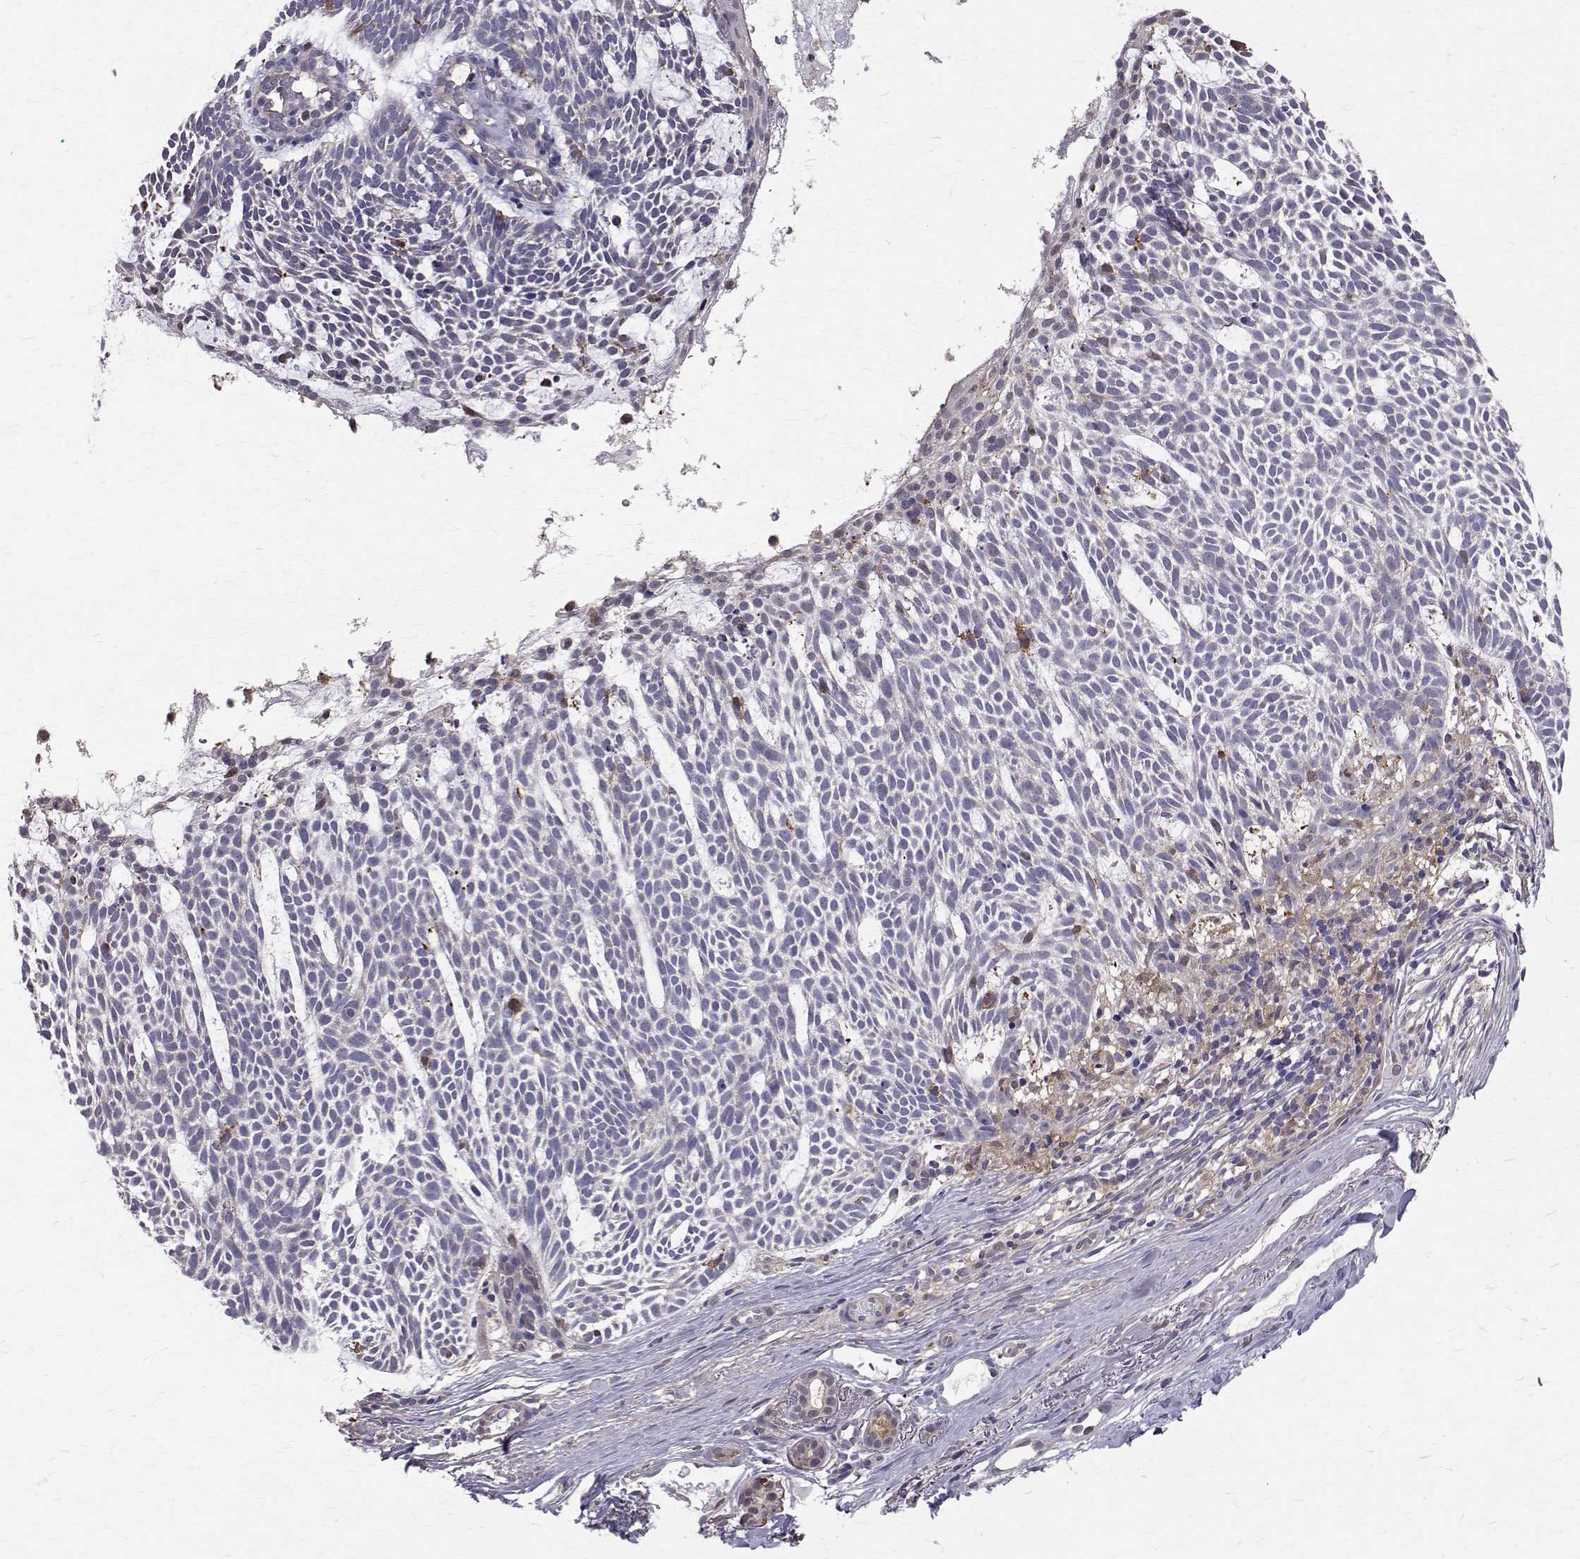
{"staining": {"intensity": "negative", "quantity": "none", "location": "none"}, "tissue": "skin cancer", "cell_type": "Tumor cells", "image_type": "cancer", "snomed": [{"axis": "morphology", "description": "Basal cell carcinoma"}, {"axis": "topography", "description": "Skin"}], "caption": "There is no significant expression in tumor cells of skin basal cell carcinoma.", "gene": "CCDC89", "patient": {"sex": "male", "age": 83}}